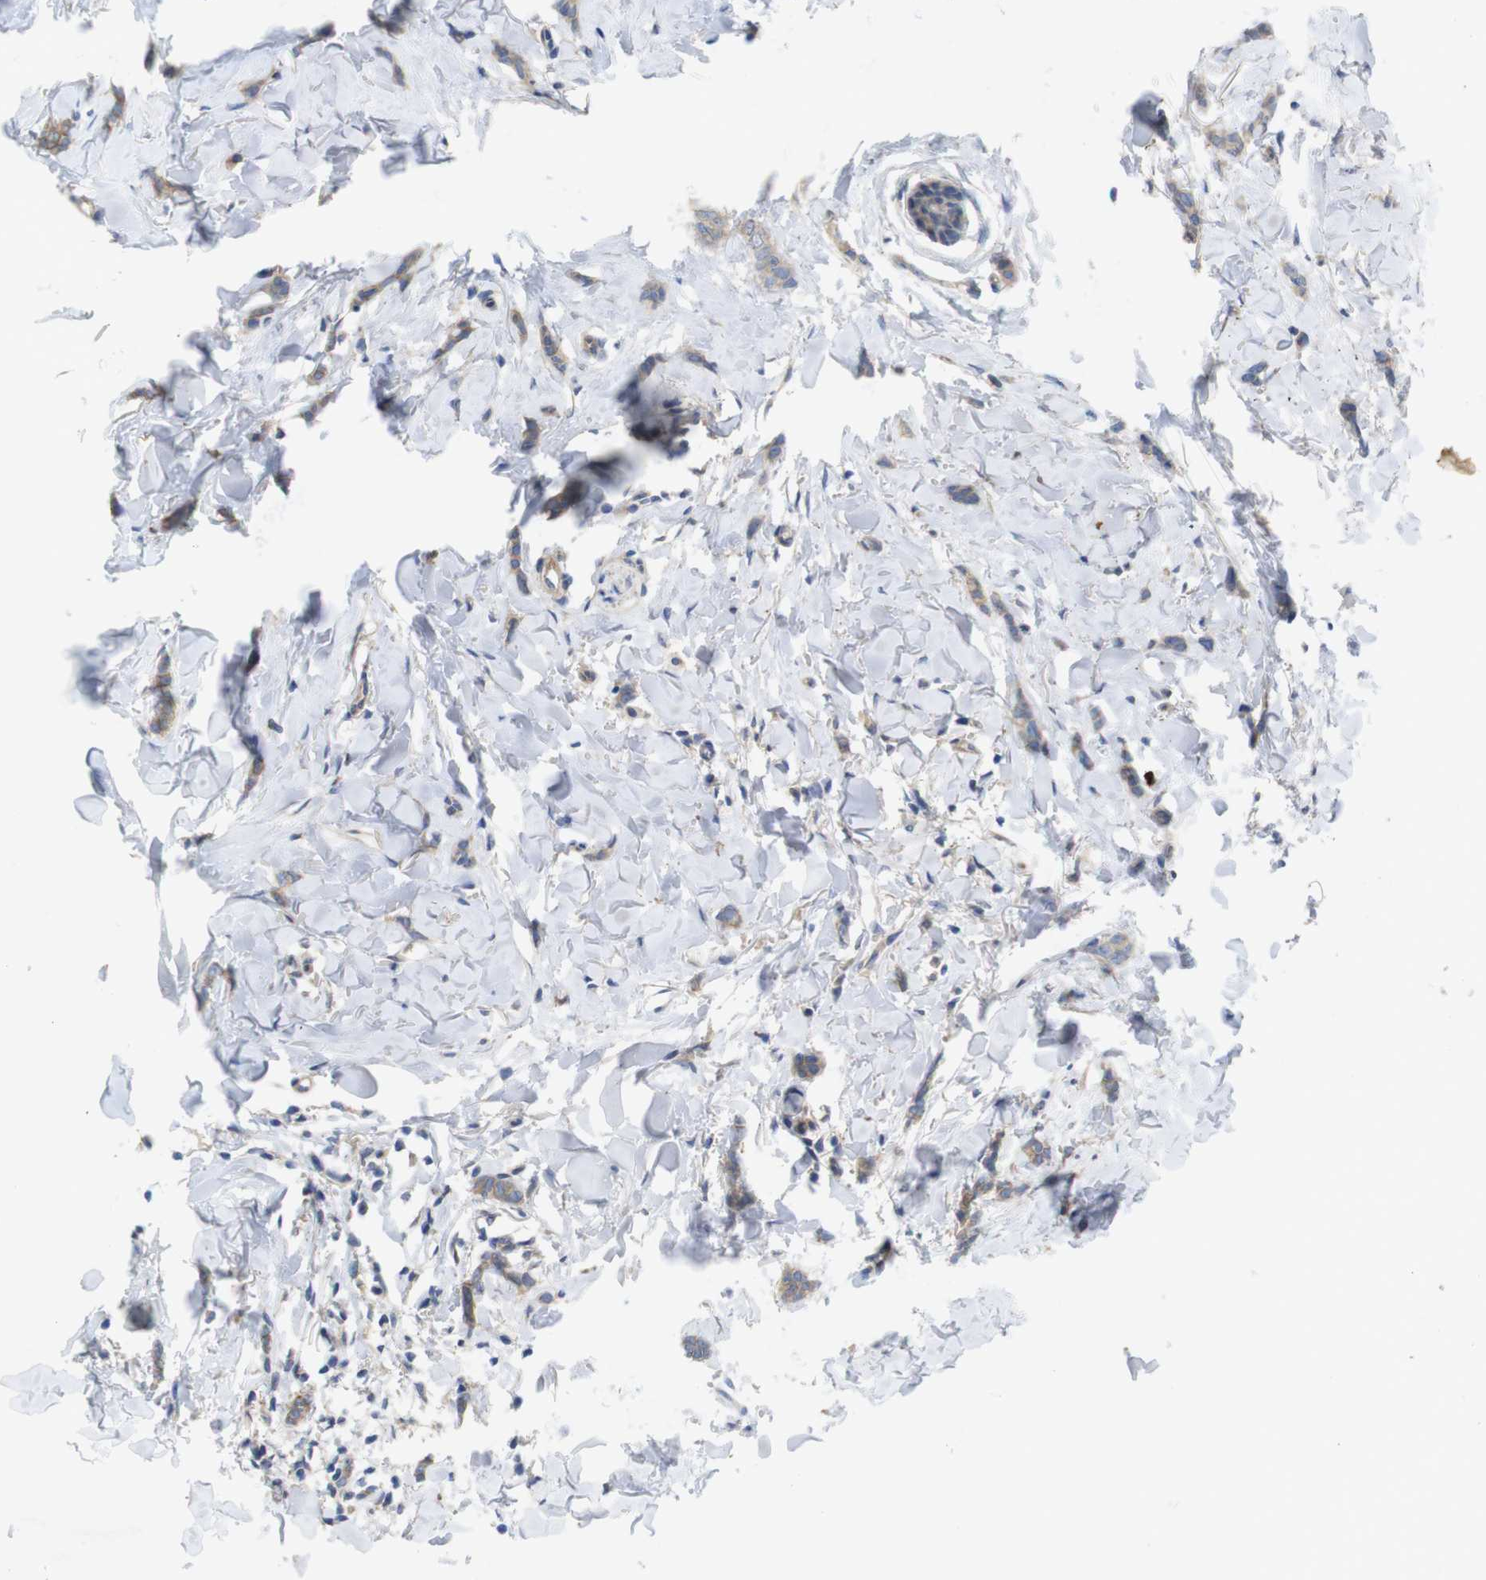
{"staining": {"intensity": "weak", "quantity": ">75%", "location": "cytoplasmic/membranous"}, "tissue": "breast cancer", "cell_type": "Tumor cells", "image_type": "cancer", "snomed": [{"axis": "morphology", "description": "Lobular carcinoma"}, {"axis": "topography", "description": "Skin"}, {"axis": "topography", "description": "Breast"}], "caption": "Immunohistochemical staining of human breast cancer reveals weak cytoplasmic/membranous protein positivity in about >75% of tumor cells.", "gene": "KIDINS220", "patient": {"sex": "female", "age": 46}}